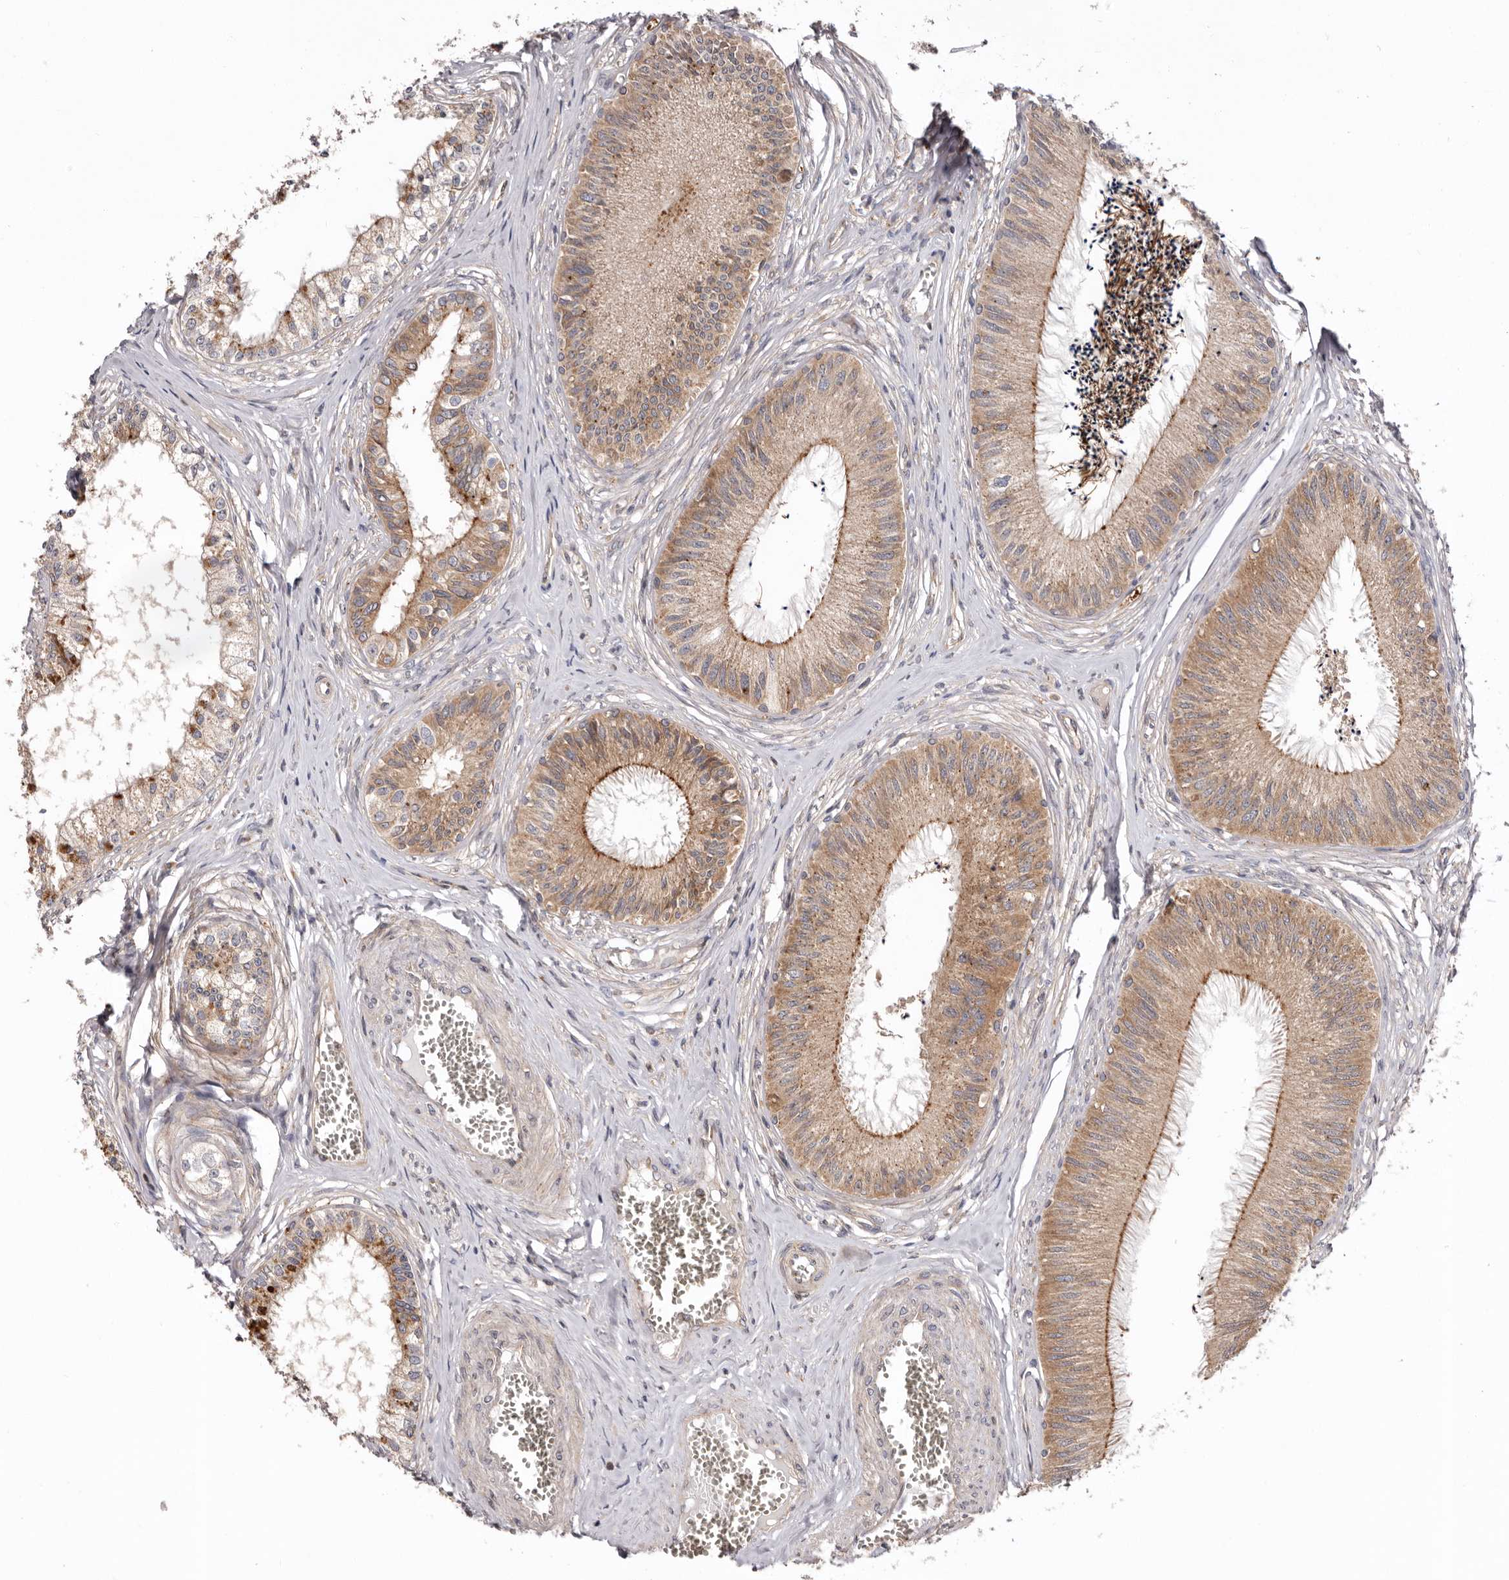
{"staining": {"intensity": "moderate", "quantity": ">75%", "location": "cytoplasmic/membranous"}, "tissue": "epididymis", "cell_type": "Glandular cells", "image_type": "normal", "snomed": [{"axis": "morphology", "description": "Normal tissue, NOS"}, {"axis": "topography", "description": "Epididymis"}], "caption": "Moderate cytoplasmic/membranous staining is seen in about >75% of glandular cells in unremarkable epididymis.", "gene": "TMUB1", "patient": {"sex": "male", "age": 79}}